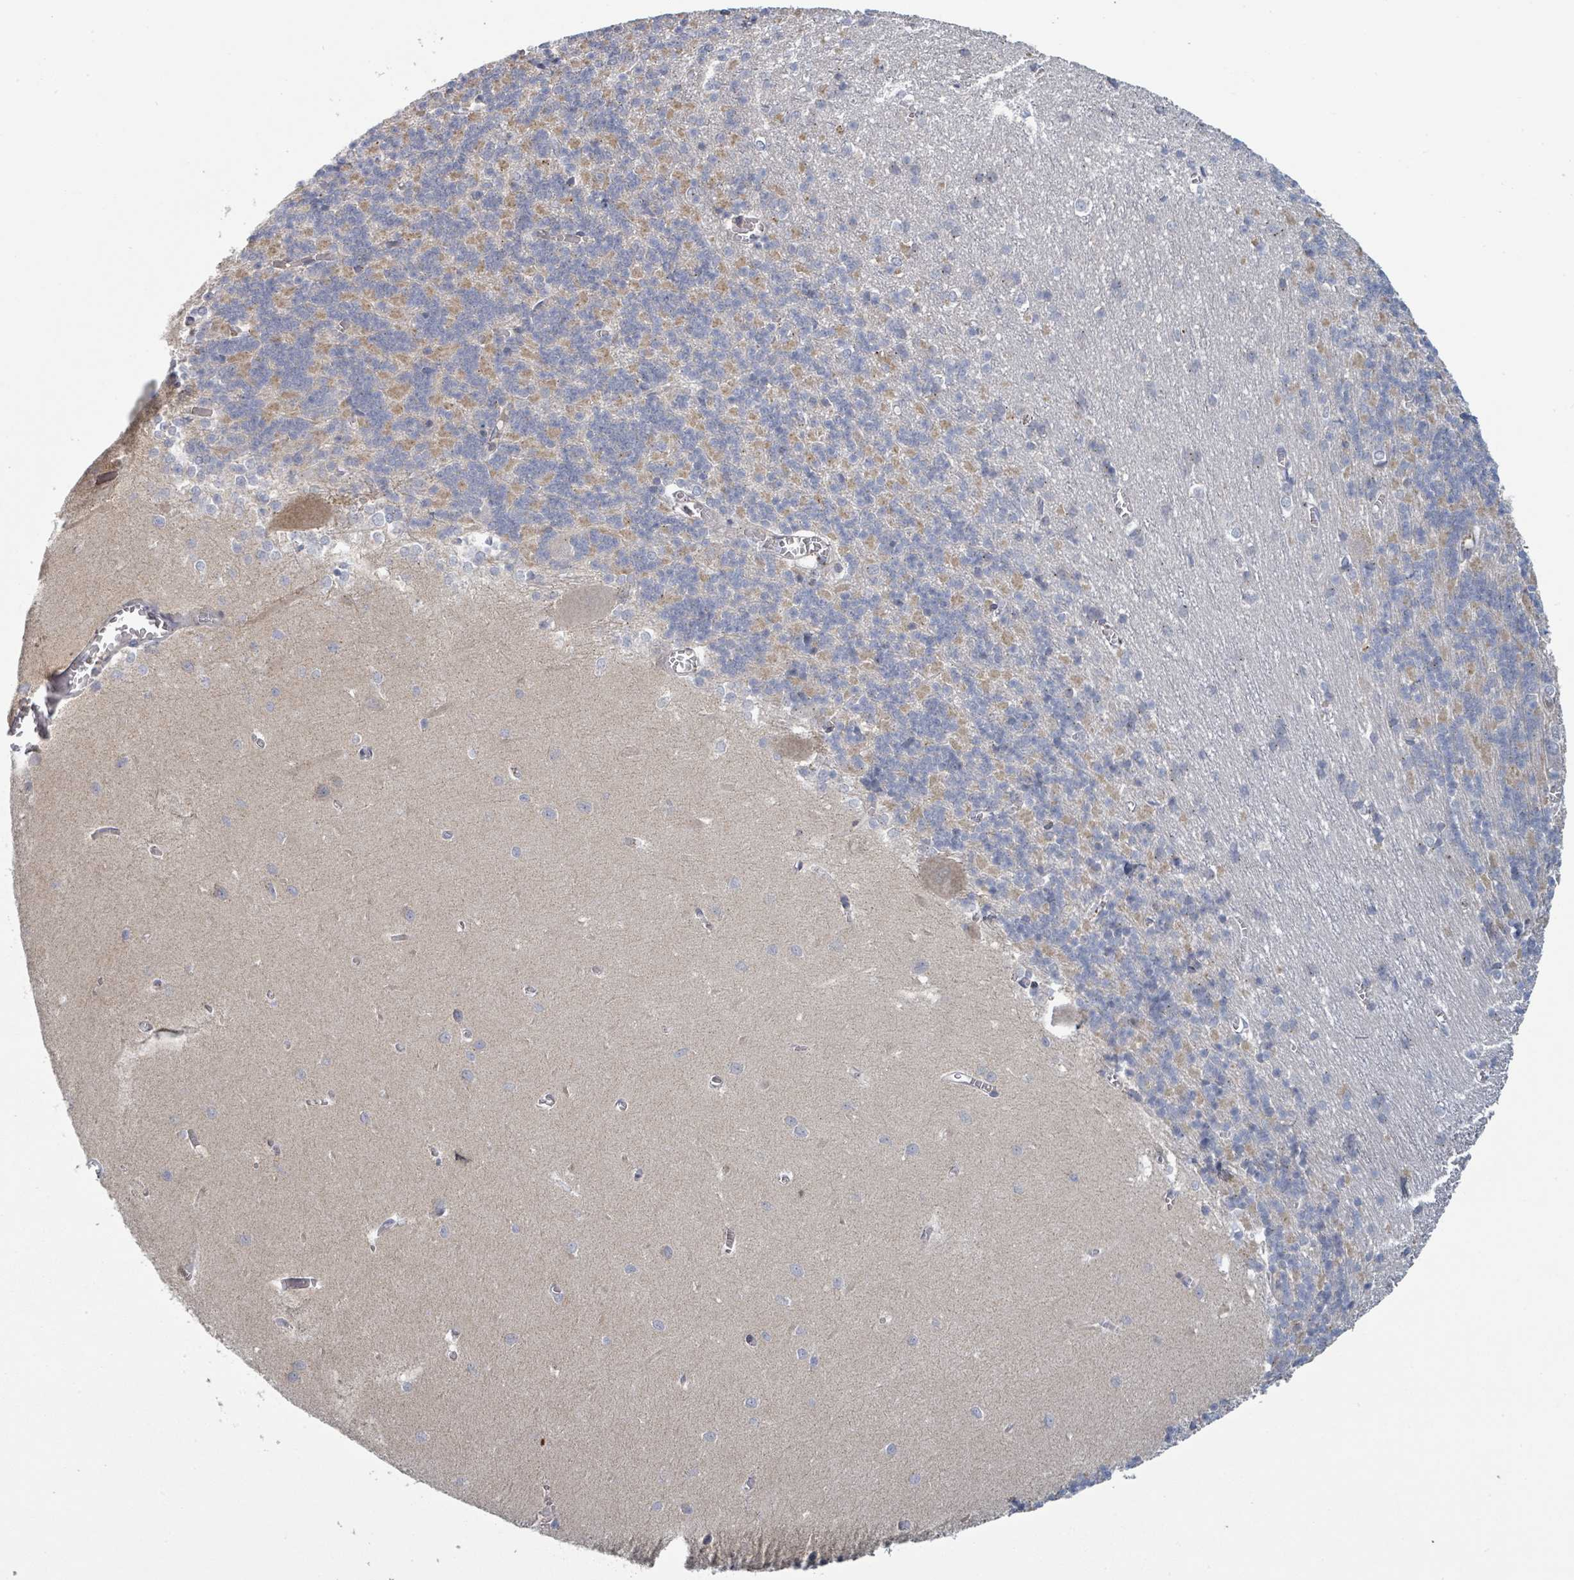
{"staining": {"intensity": "negative", "quantity": "none", "location": "none"}, "tissue": "cerebellum", "cell_type": "Cells in granular layer", "image_type": "normal", "snomed": [{"axis": "morphology", "description": "Normal tissue, NOS"}, {"axis": "topography", "description": "Cerebellum"}], "caption": "This is a micrograph of immunohistochemistry staining of benign cerebellum, which shows no expression in cells in granular layer.", "gene": "COL5A3", "patient": {"sex": "male", "age": 37}}